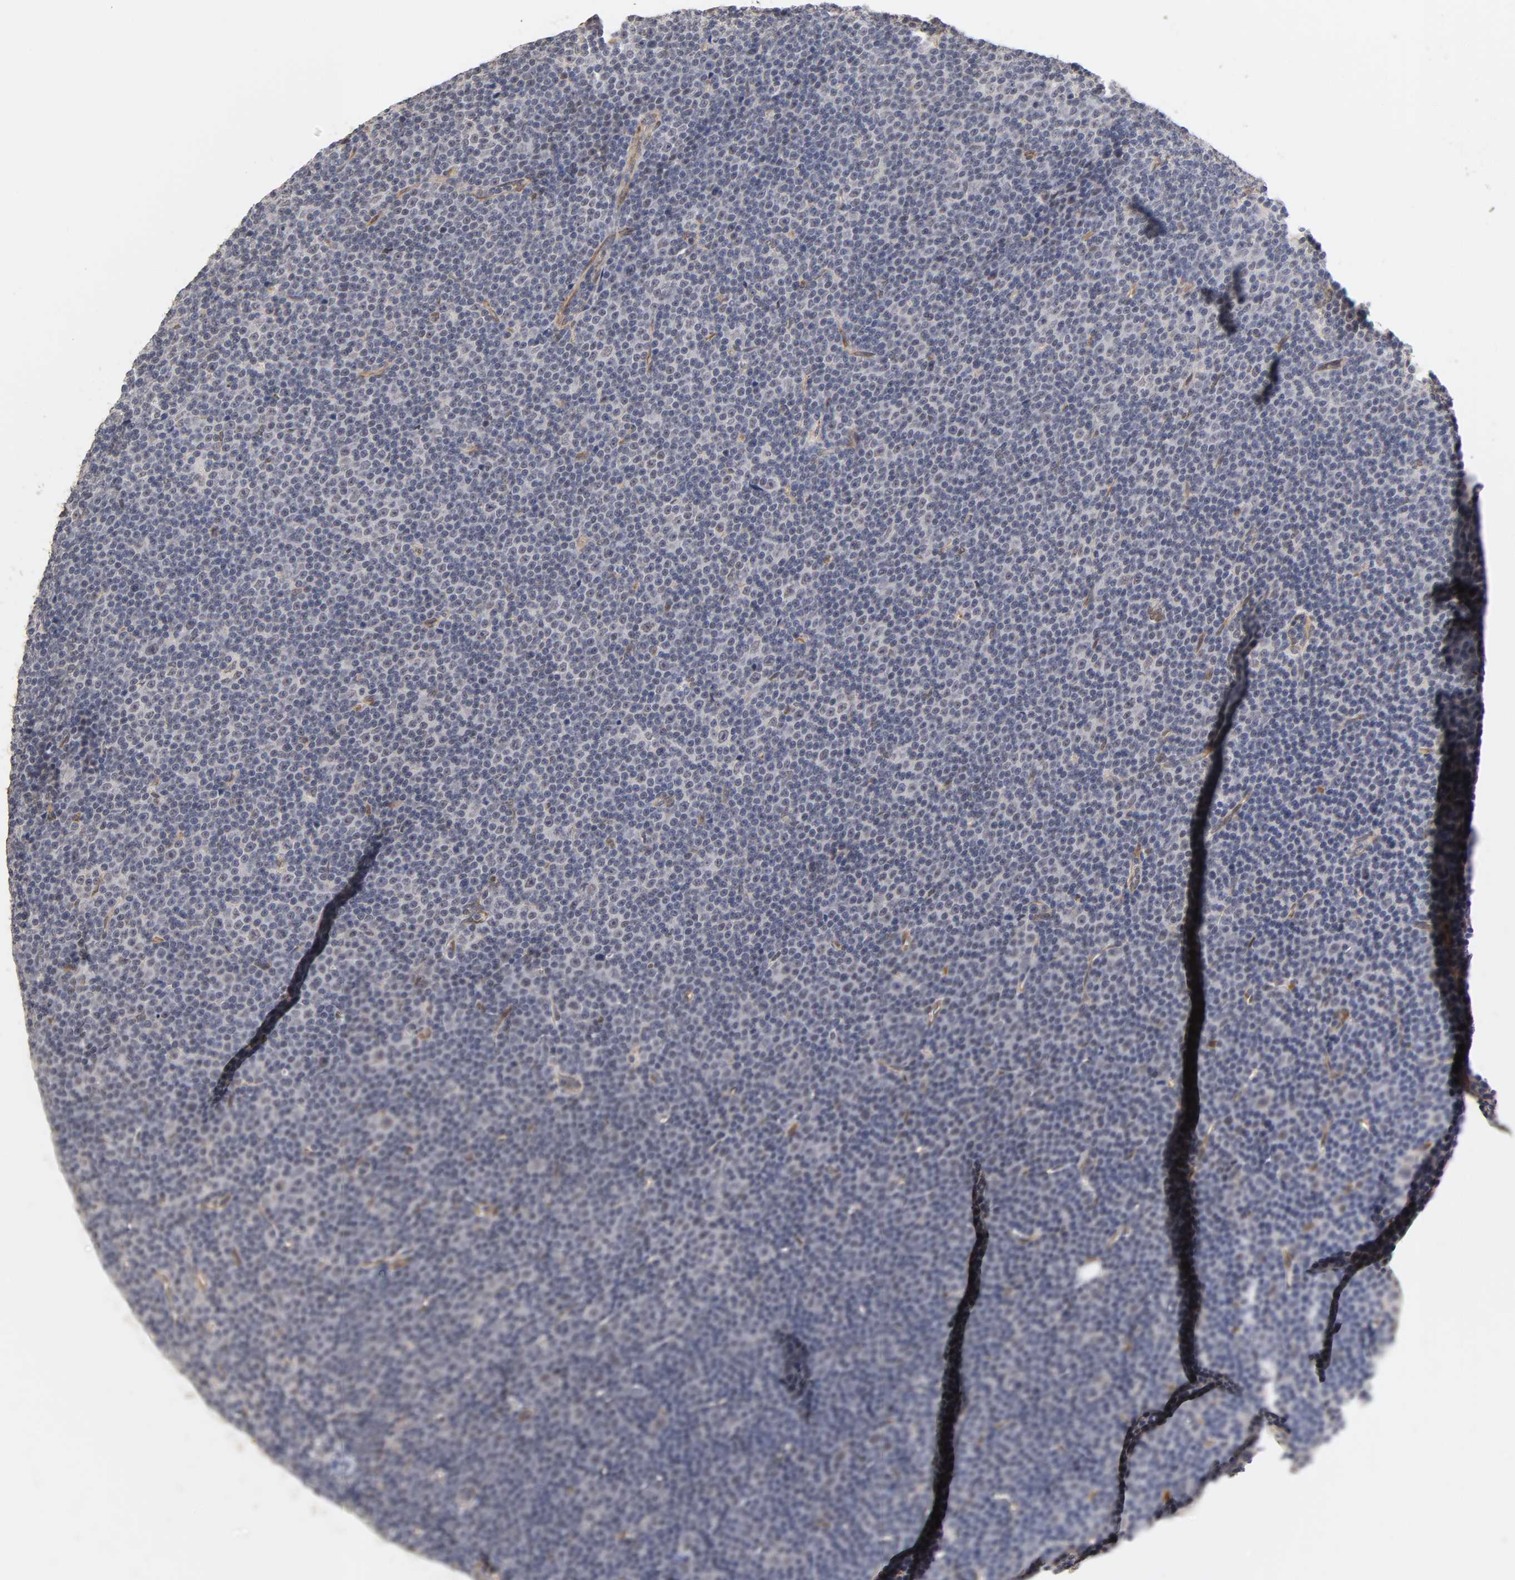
{"staining": {"intensity": "negative", "quantity": "none", "location": "none"}, "tissue": "lymphoma", "cell_type": "Tumor cells", "image_type": "cancer", "snomed": [{"axis": "morphology", "description": "Malignant lymphoma, non-Hodgkin's type, Low grade"}, {"axis": "topography", "description": "Lymph node"}], "caption": "This image is of lymphoma stained with immunohistochemistry (IHC) to label a protein in brown with the nuclei are counter-stained blue. There is no expression in tumor cells.", "gene": "LAMB1", "patient": {"sex": "female", "age": 67}}